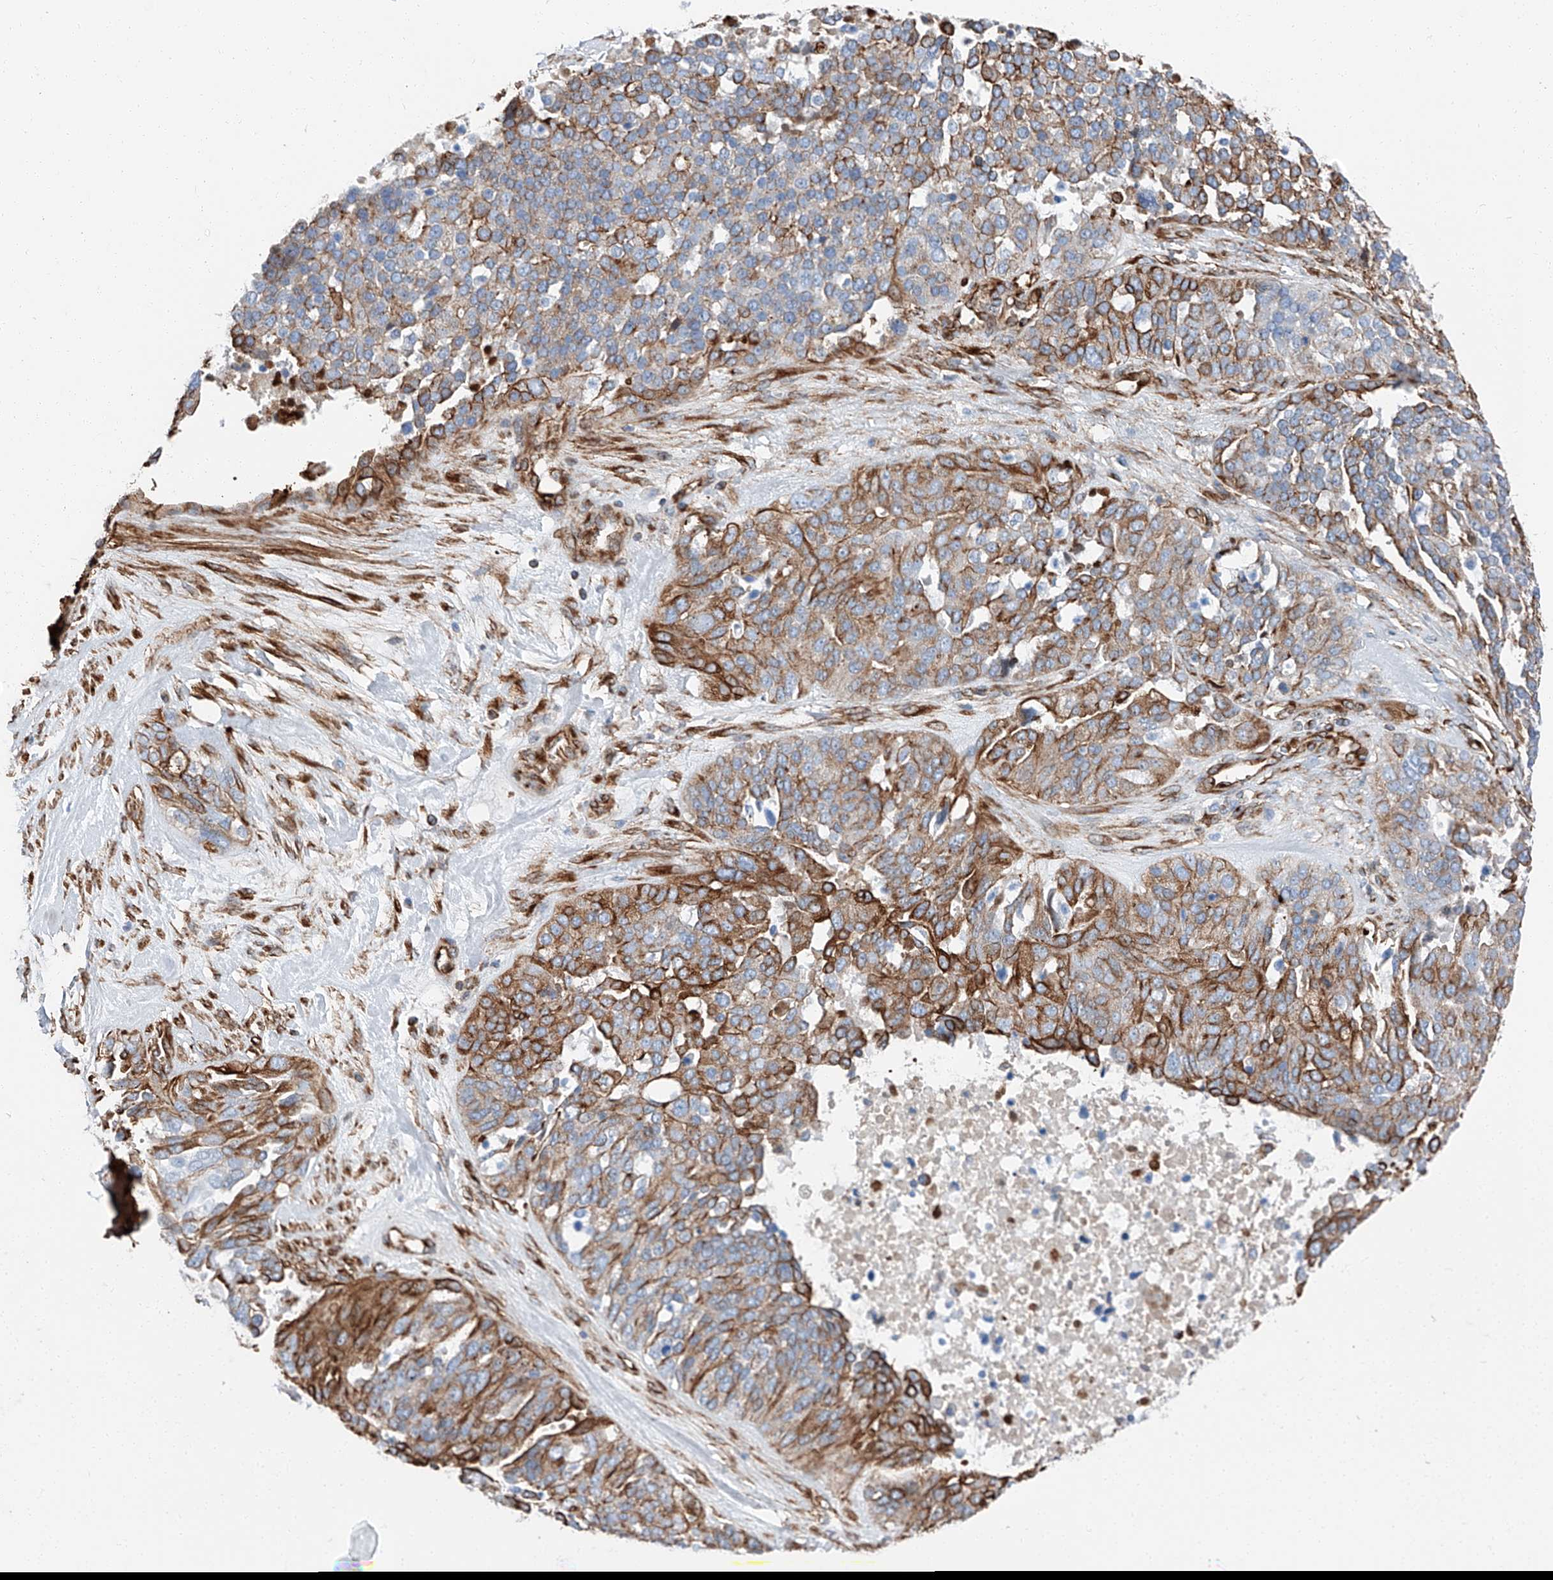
{"staining": {"intensity": "moderate", "quantity": ">75%", "location": "cytoplasmic/membranous"}, "tissue": "ovarian cancer", "cell_type": "Tumor cells", "image_type": "cancer", "snomed": [{"axis": "morphology", "description": "Cystadenocarcinoma, serous, NOS"}, {"axis": "topography", "description": "Ovary"}], "caption": "Brown immunohistochemical staining in ovarian serous cystadenocarcinoma reveals moderate cytoplasmic/membranous positivity in about >75% of tumor cells.", "gene": "ZNF804A", "patient": {"sex": "female", "age": 44}}